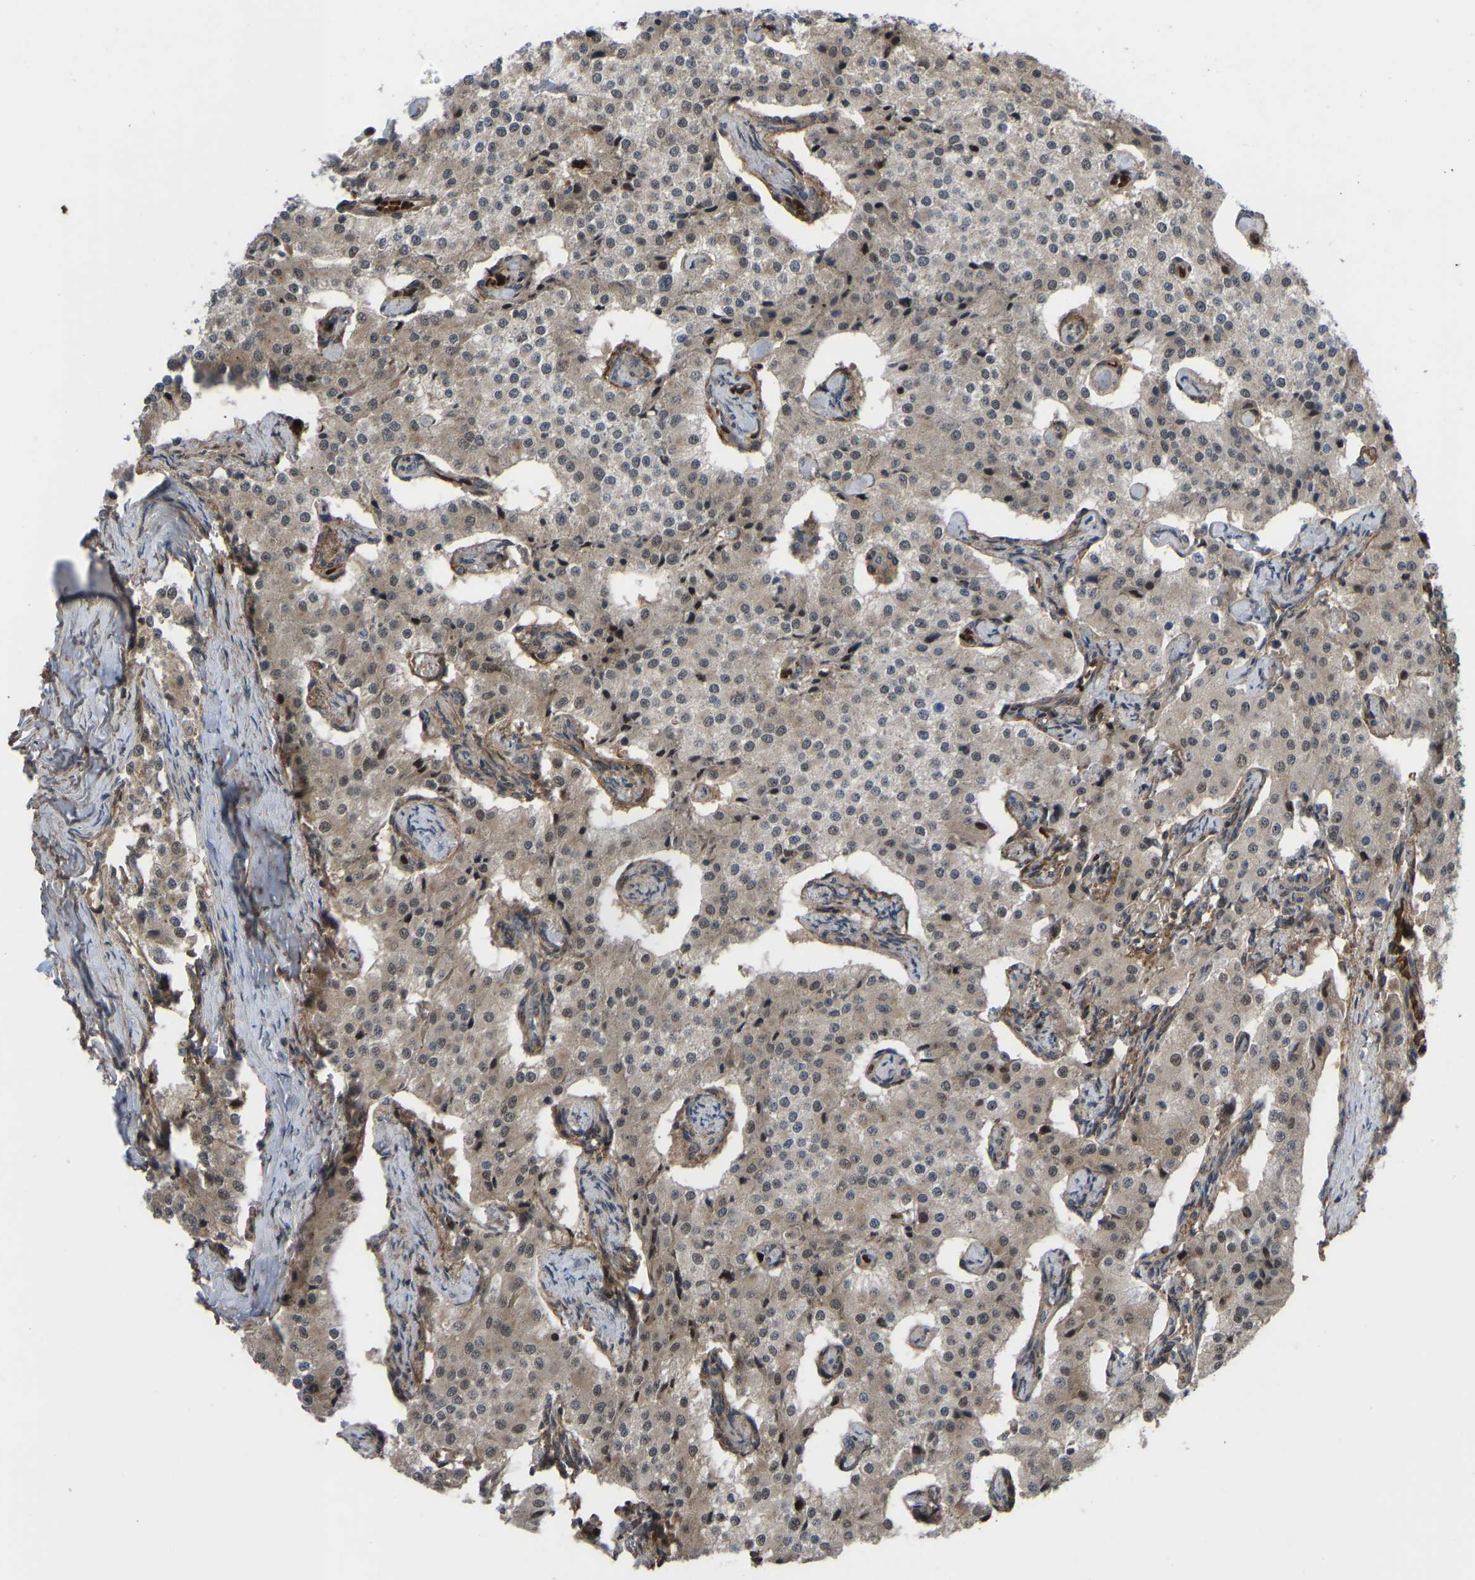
{"staining": {"intensity": "moderate", "quantity": ">75%", "location": "cytoplasmic/membranous"}, "tissue": "carcinoid", "cell_type": "Tumor cells", "image_type": "cancer", "snomed": [{"axis": "morphology", "description": "Carcinoid, malignant, NOS"}, {"axis": "topography", "description": "Colon"}], "caption": "Protein staining of carcinoid tissue displays moderate cytoplasmic/membranous positivity in about >75% of tumor cells.", "gene": "CYP7B1", "patient": {"sex": "female", "age": 52}}